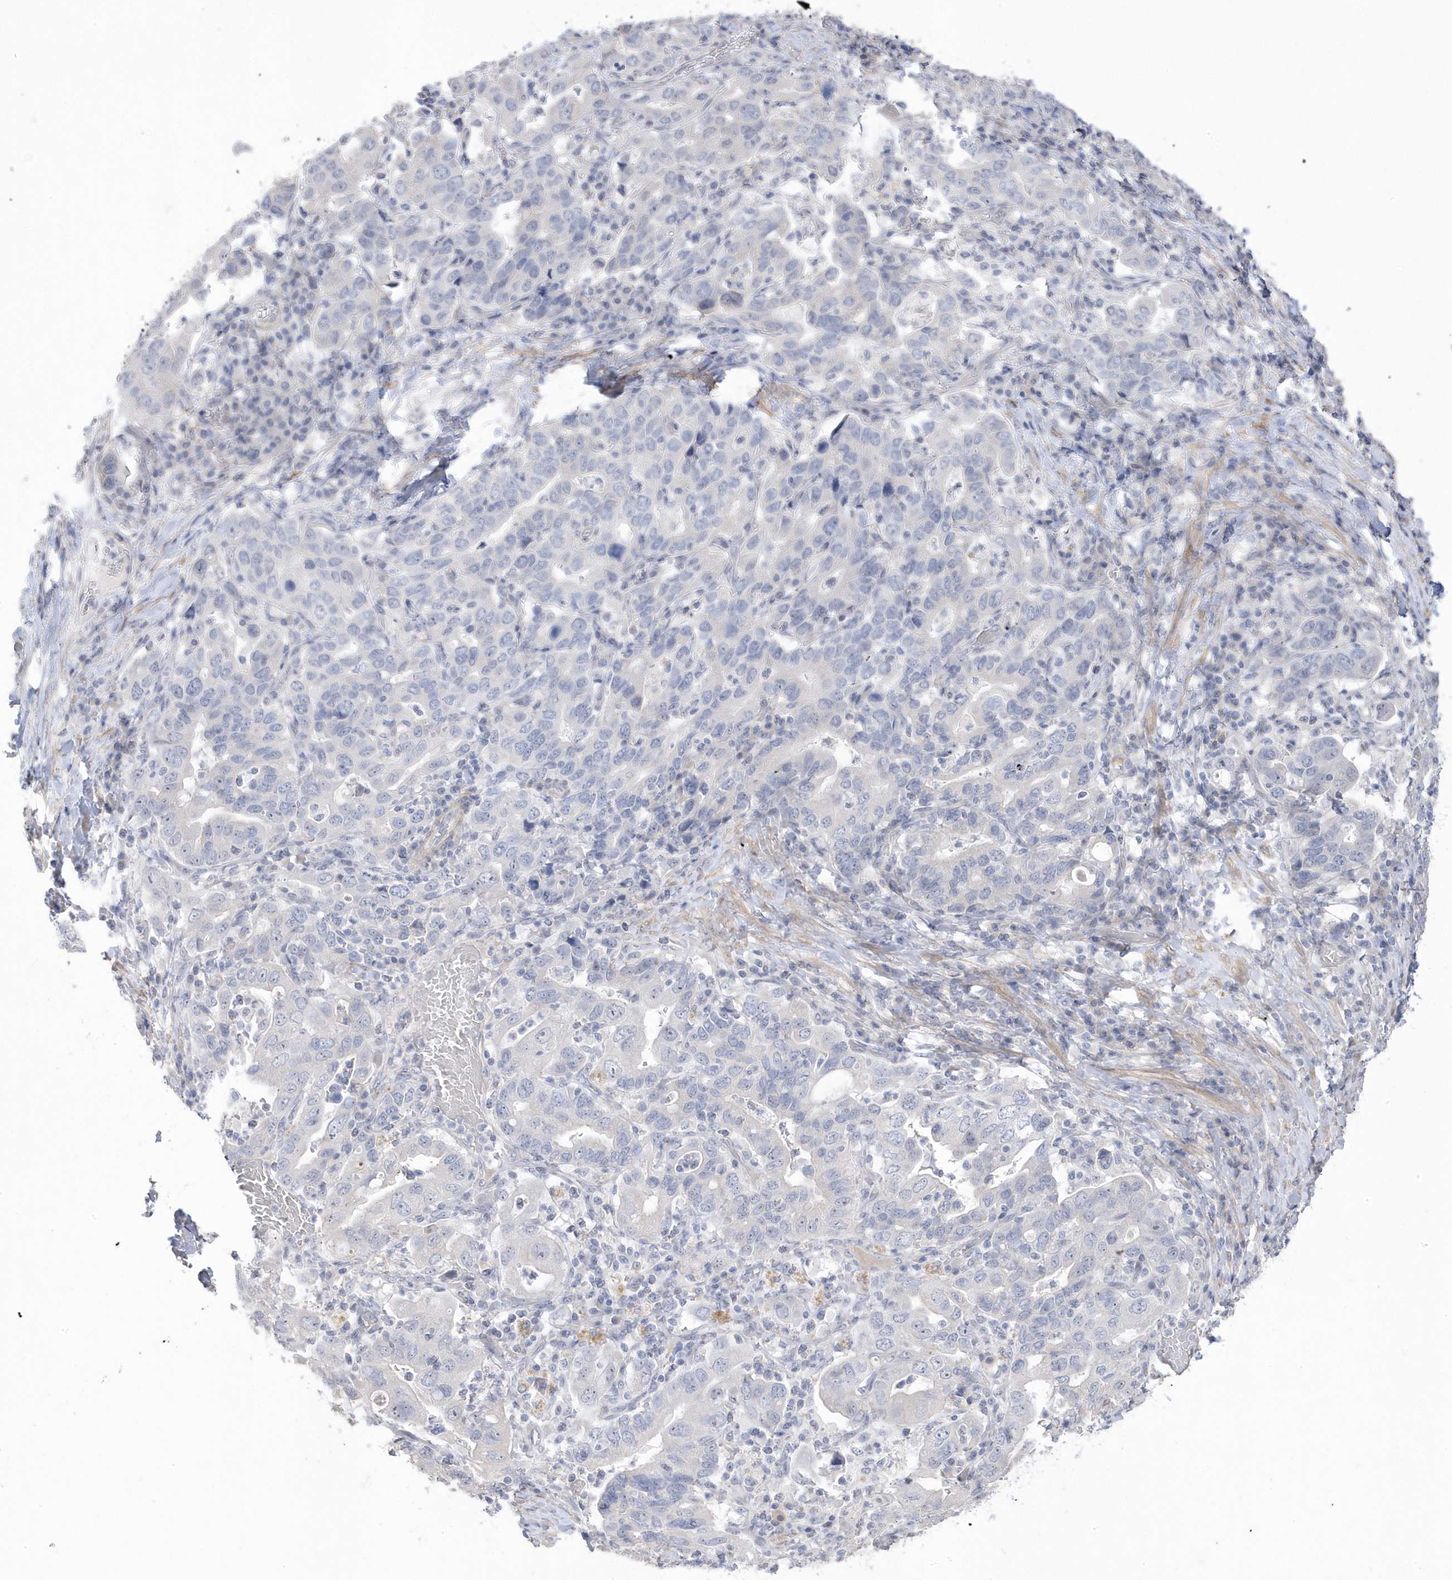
{"staining": {"intensity": "negative", "quantity": "none", "location": "none"}, "tissue": "stomach cancer", "cell_type": "Tumor cells", "image_type": "cancer", "snomed": [{"axis": "morphology", "description": "Adenocarcinoma, NOS"}, {"axis": "topography", "description": "Stomach, upper"}], "caption": "Histopathology image shows no significant protein expression in tumor cells of stomach cancer. (DAB IHC with hematoxylin counter stain).", "gene": "GTPBP6", "patient": {"sex": "male", "age": 62}}